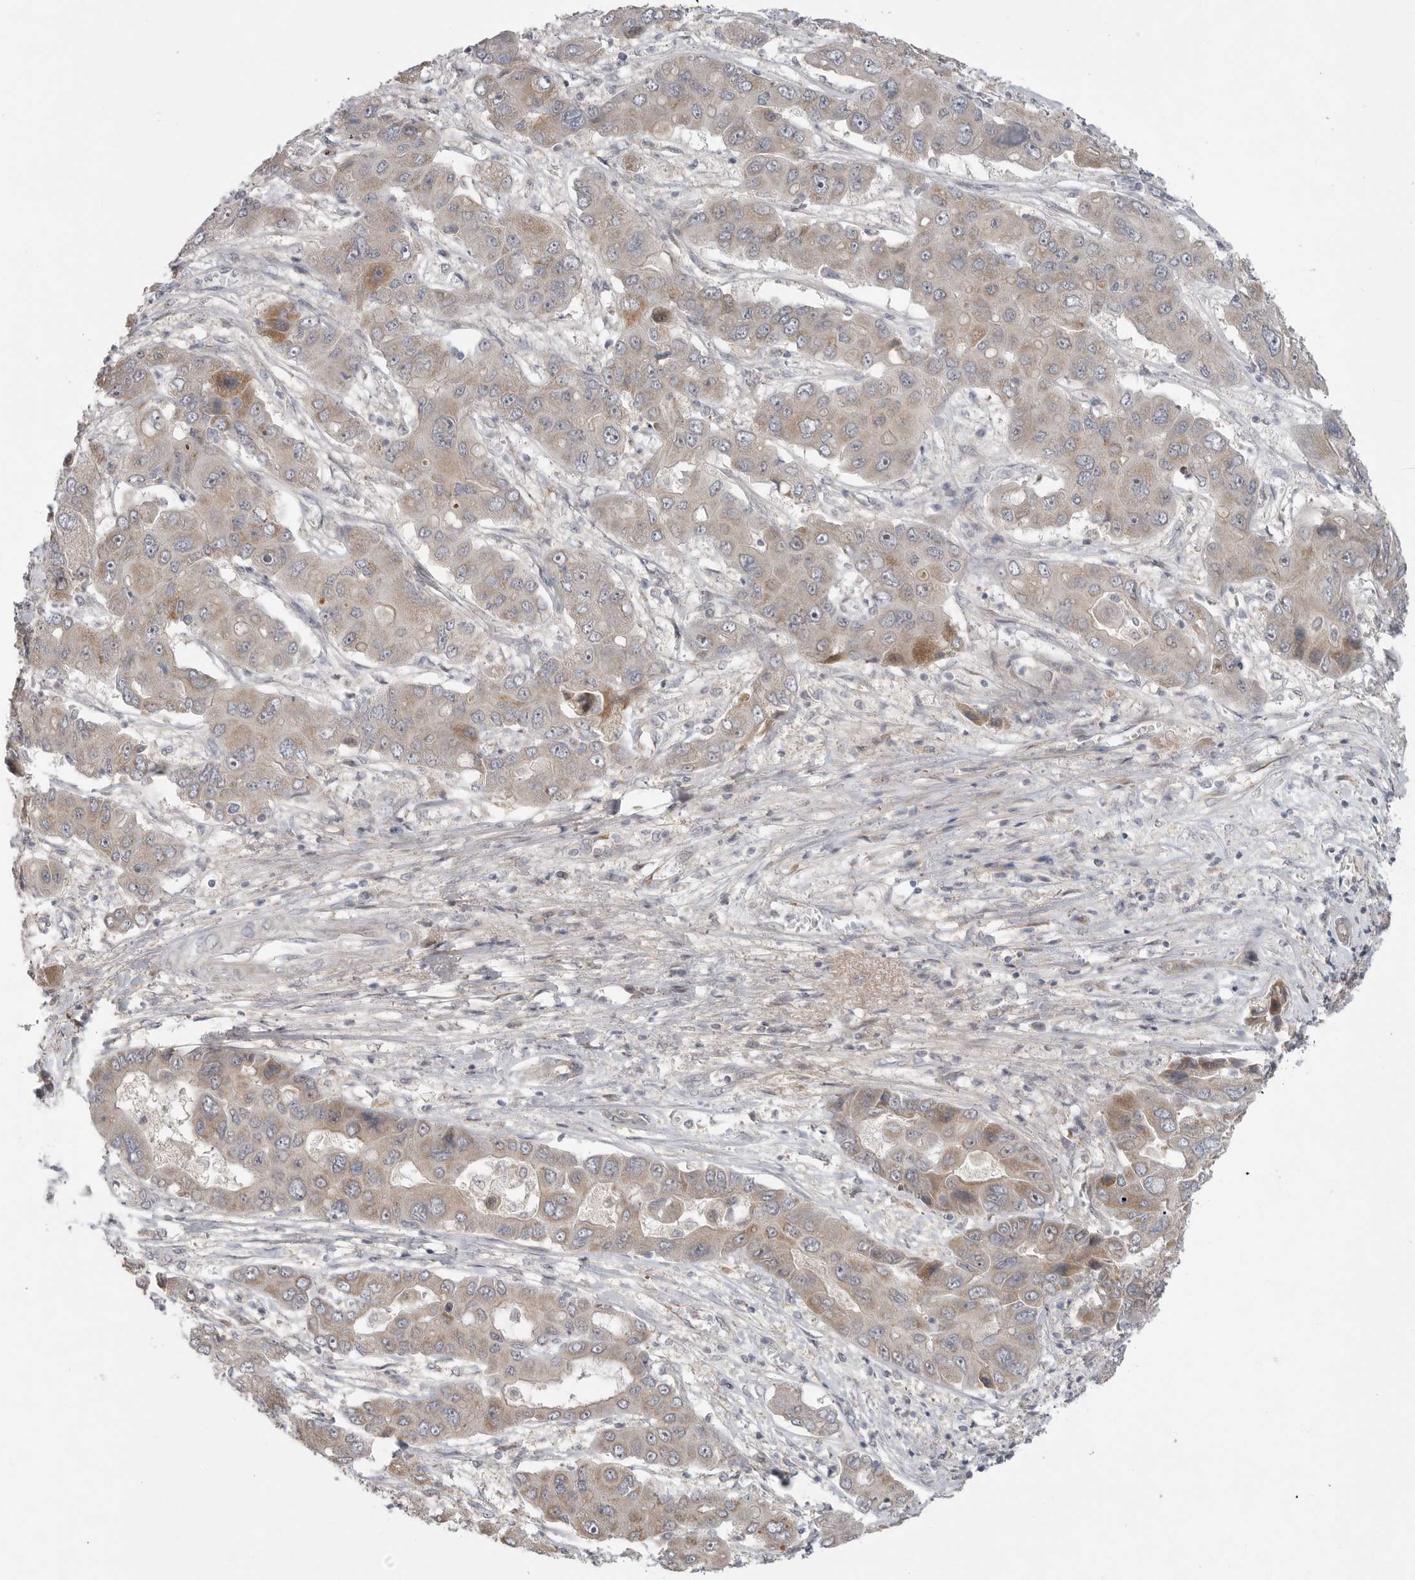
{"staining": {"intensity": "weak", "quantity": "25%-75%", "location": "cytoplasmic/membranous"}, "tissue": "liver cancer", "cell_type": "Tumor cells", "image_type": "cancer", "snomed": [{"axis": "morphology", "description": "Cholangiocarcinoma"}, {"axis": "topography", "description": "Liver"}], "caption": "Protein analysis of liver cholangiocarcinoma tissue demonstrates weak cytoplasmic/membranous staining in approximately 25%-75% of tumor cells.", "gene": "FBXO43", "patient": {"sex": "male", "age": 67}}